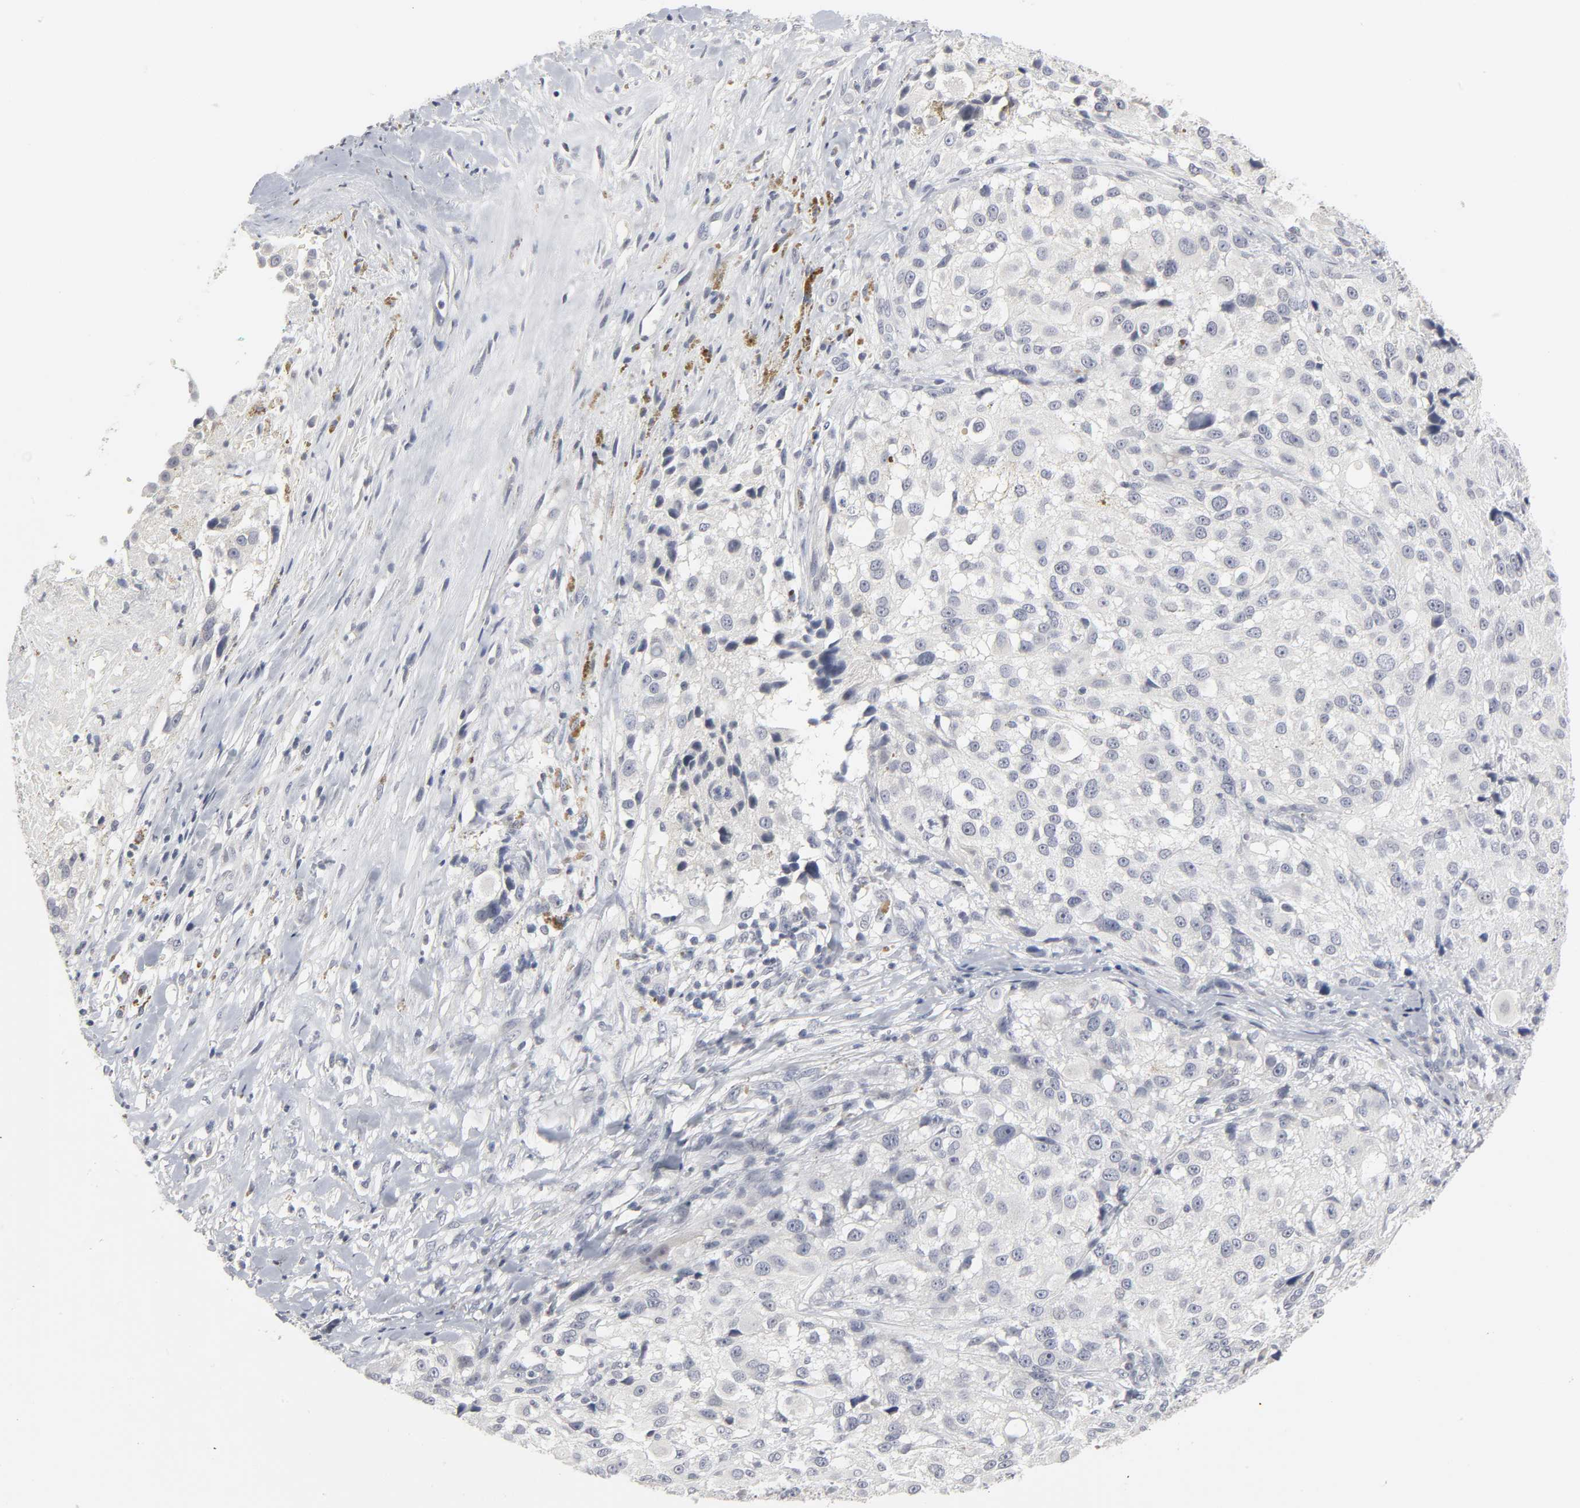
{"staining": {"intensity": "negative", "quantity": "none", "location": "none"}, "tissue": "melanoma", "cell_type": "Tumor cells", "image_type": "cancer", "snomed": [{"axis": "morphology", "description": "Necrosis, NOS"}, {"axis": "morphology", "description": "Malignant melanoma, NOS"}, {"axis": "topography", "description": "Skin"}], "caption": "DAB (3,3'-diaminobenzidine) immunohistochemical staining of malignant melanoma shows no significant expression in tumor cells.", "gene": "TCAP", "patient": {"sex": "female", "age": 87}}